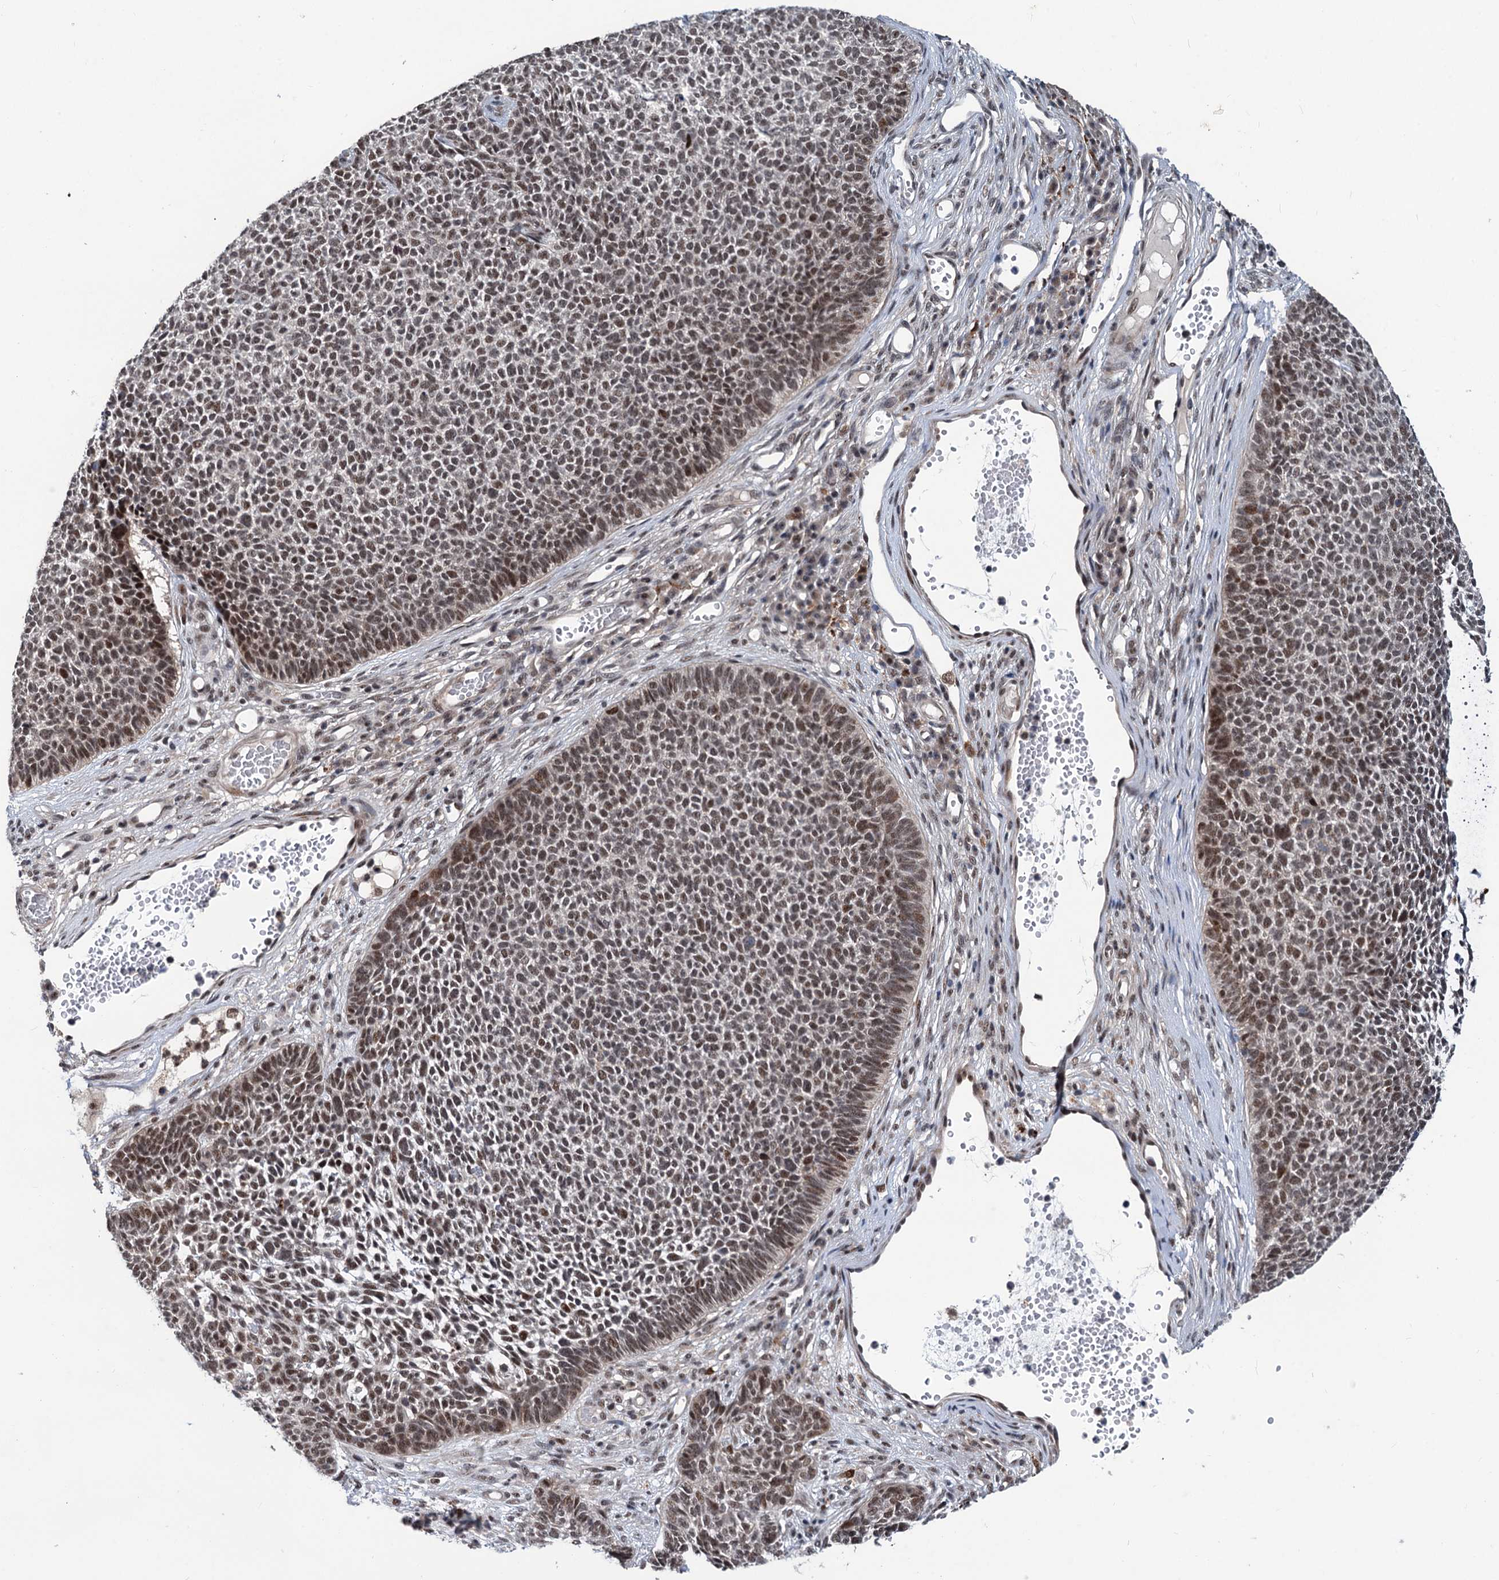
{"staining": {"intensity": "weak", "quantity": ">75%", "location": "nuclear"}, "tissue": "skin cancer", "cell_type": "Tumor cells", "image_type": "cancer", "snomed": [{"axis": "morphology", "description": "Basal cell carcinoma"}, {"axis": "topography", "description": "Skin"}], "caption": "The immunohistochemical stain highlights weak nuclear staining in tumor cells of skin basal cell carcinoma tissue.", "gene": "PHF8", "patient": {"sex": "female", "age": 84}}